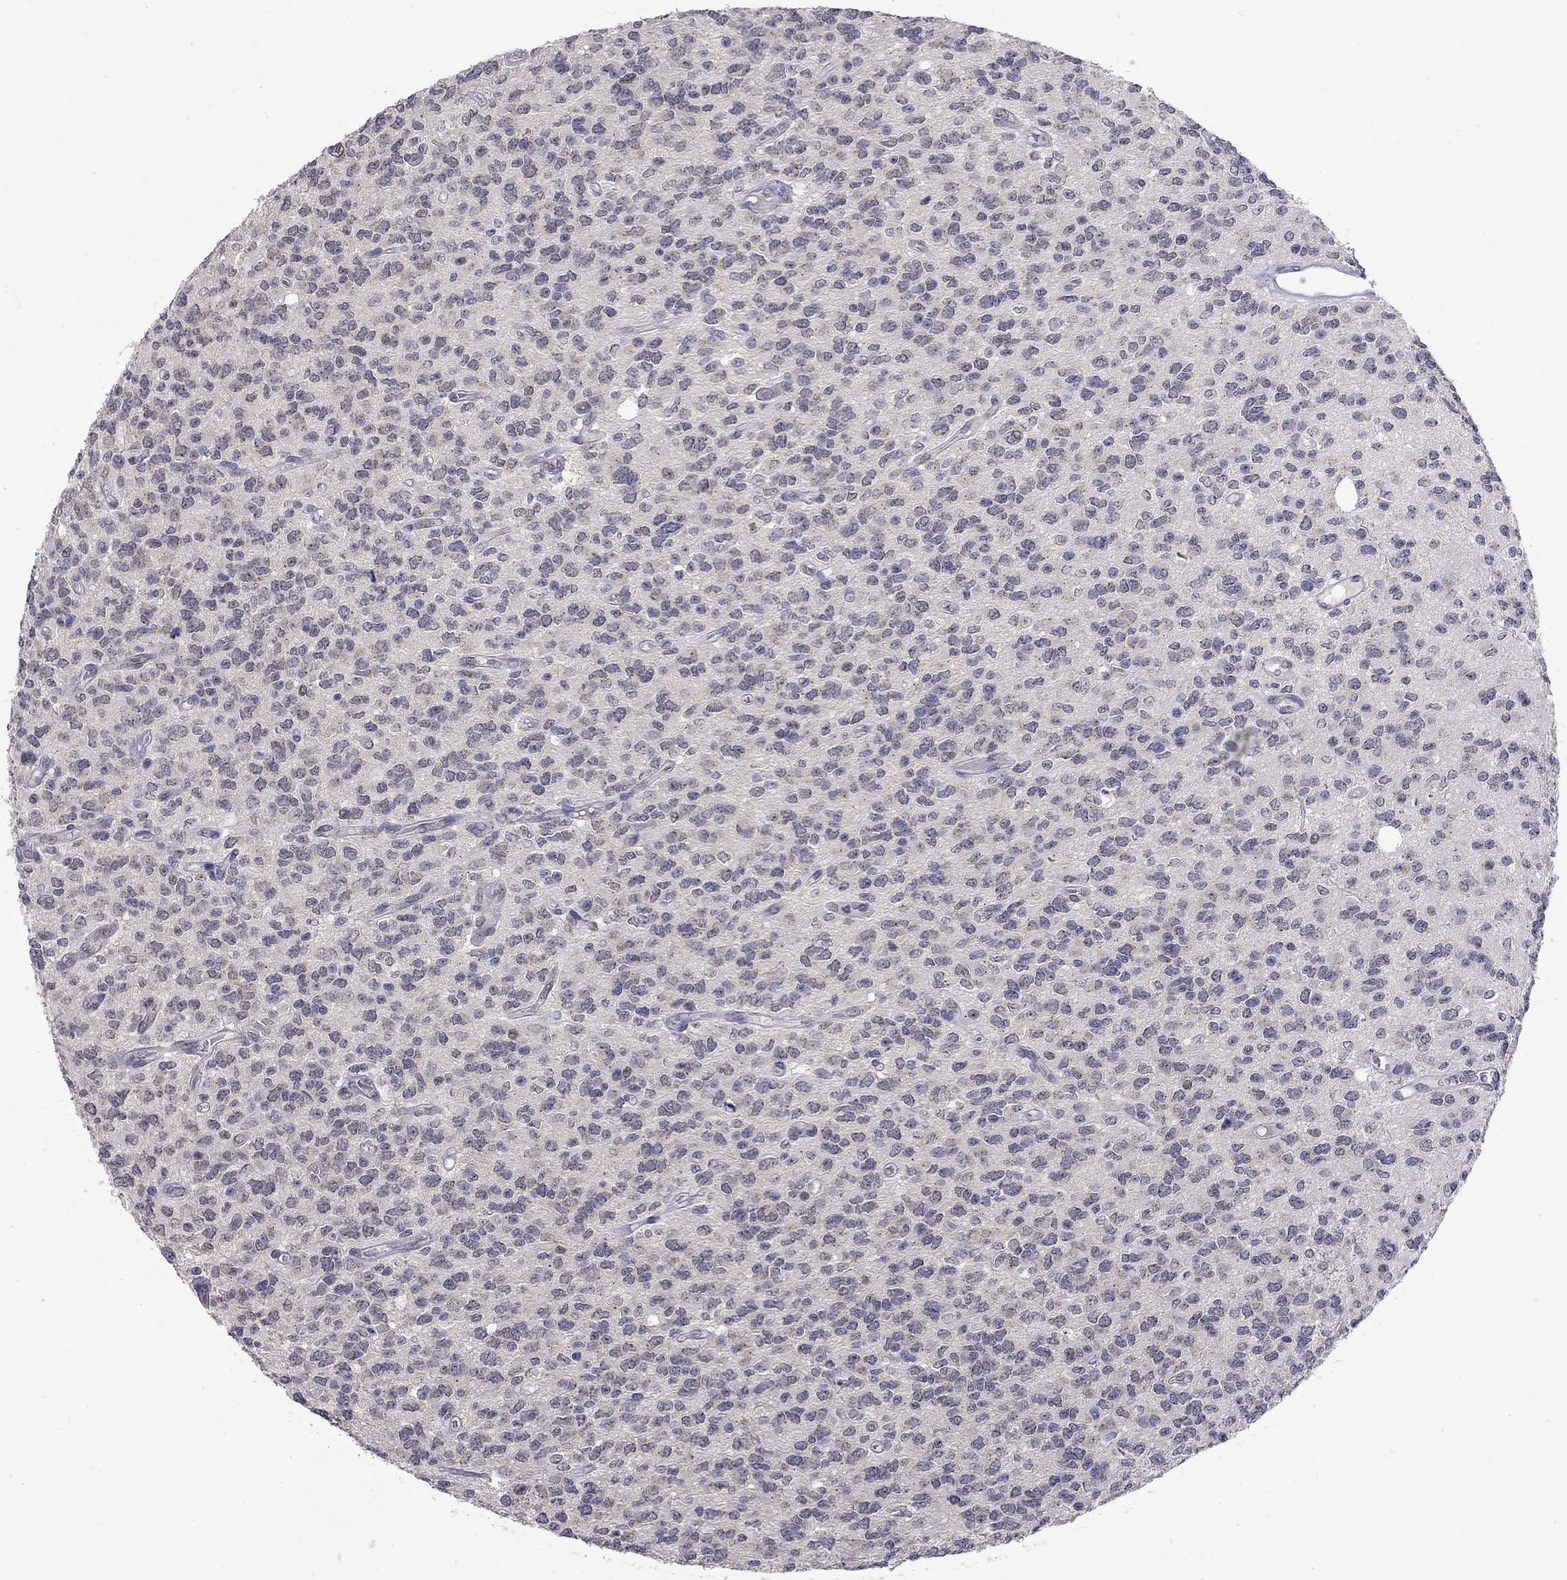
{"staining": {"intensity": "negative", "quantity": "none", "location": "none"}, "tissue": "glioma", "cell_type": "Tumor cells", "image_type": "cancer", "snomed": [{"axis": "morphology", "description": "Glioma, malignant, Low grade"}, {"axis": "topography", "description": "Brain"}], "caption": "IHC photomicrograph of neoplastic tissue: glioma stained with DAB (3,3'-diaminobenzidine) demonstrates no significant protein expression in tumor cells.", "gene": "WNK3", "patient": {"sex": "female", "age": 45}}